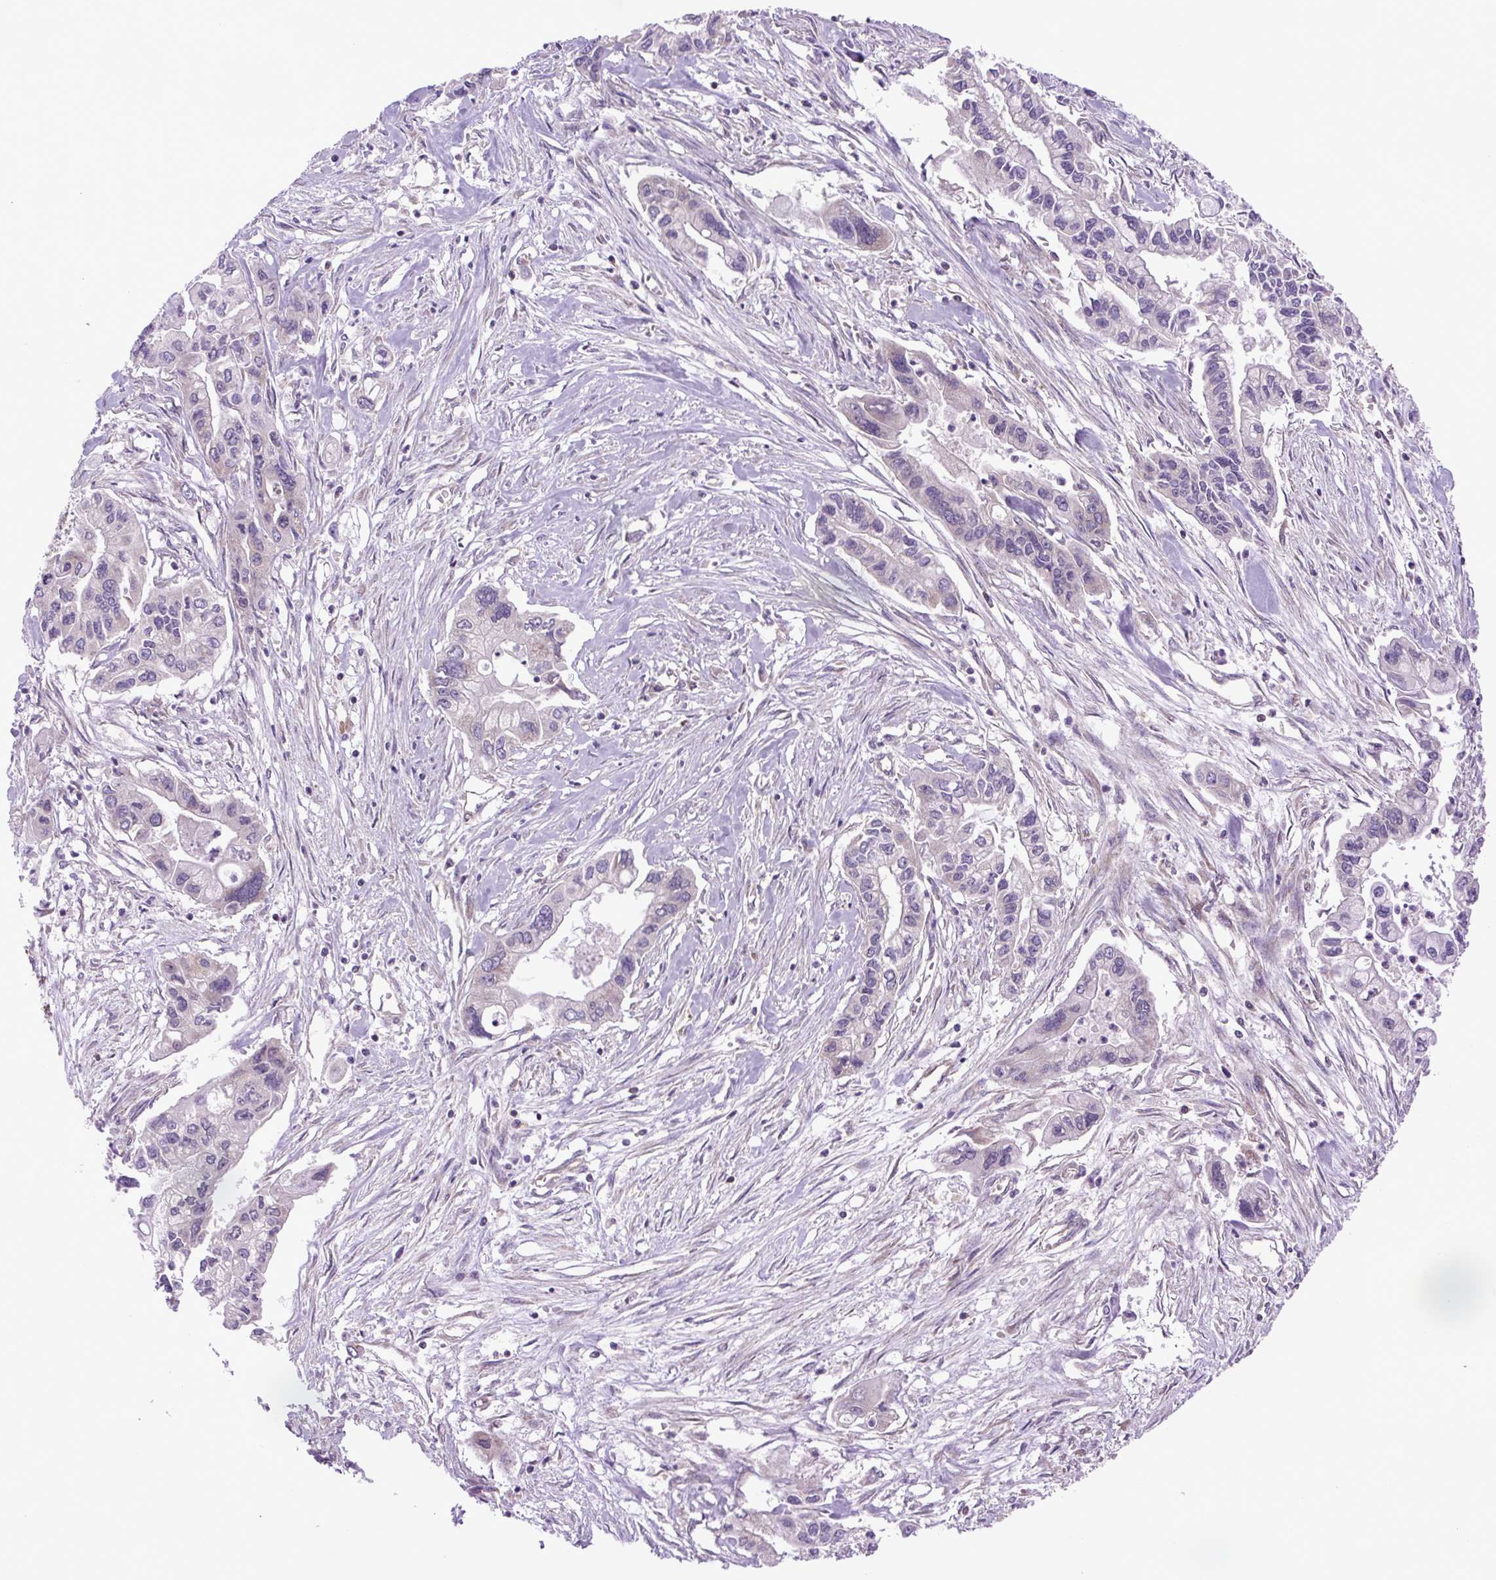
{"staining": {"intensity": "negative", "quantity": "none", "location": "none"}, "tissue": "pancreatic cancer", "cell_type": "Tumor cells", "image_type": "cancer", "snomed": [{"axis": "morphology", "description": "Adenocarcinoma, NOS"}, {"axis": "topography", "description": "Pancreas"}], "caption": "Immunohistochemistry (IHC) histopathology image of neoplastic tissue: pancreatic adenocarcinoma stained with DAB shows no significant protein staining in tumor cells.", "gene": "PLCG1", "patient": {"sex": "male", "age": 62}}